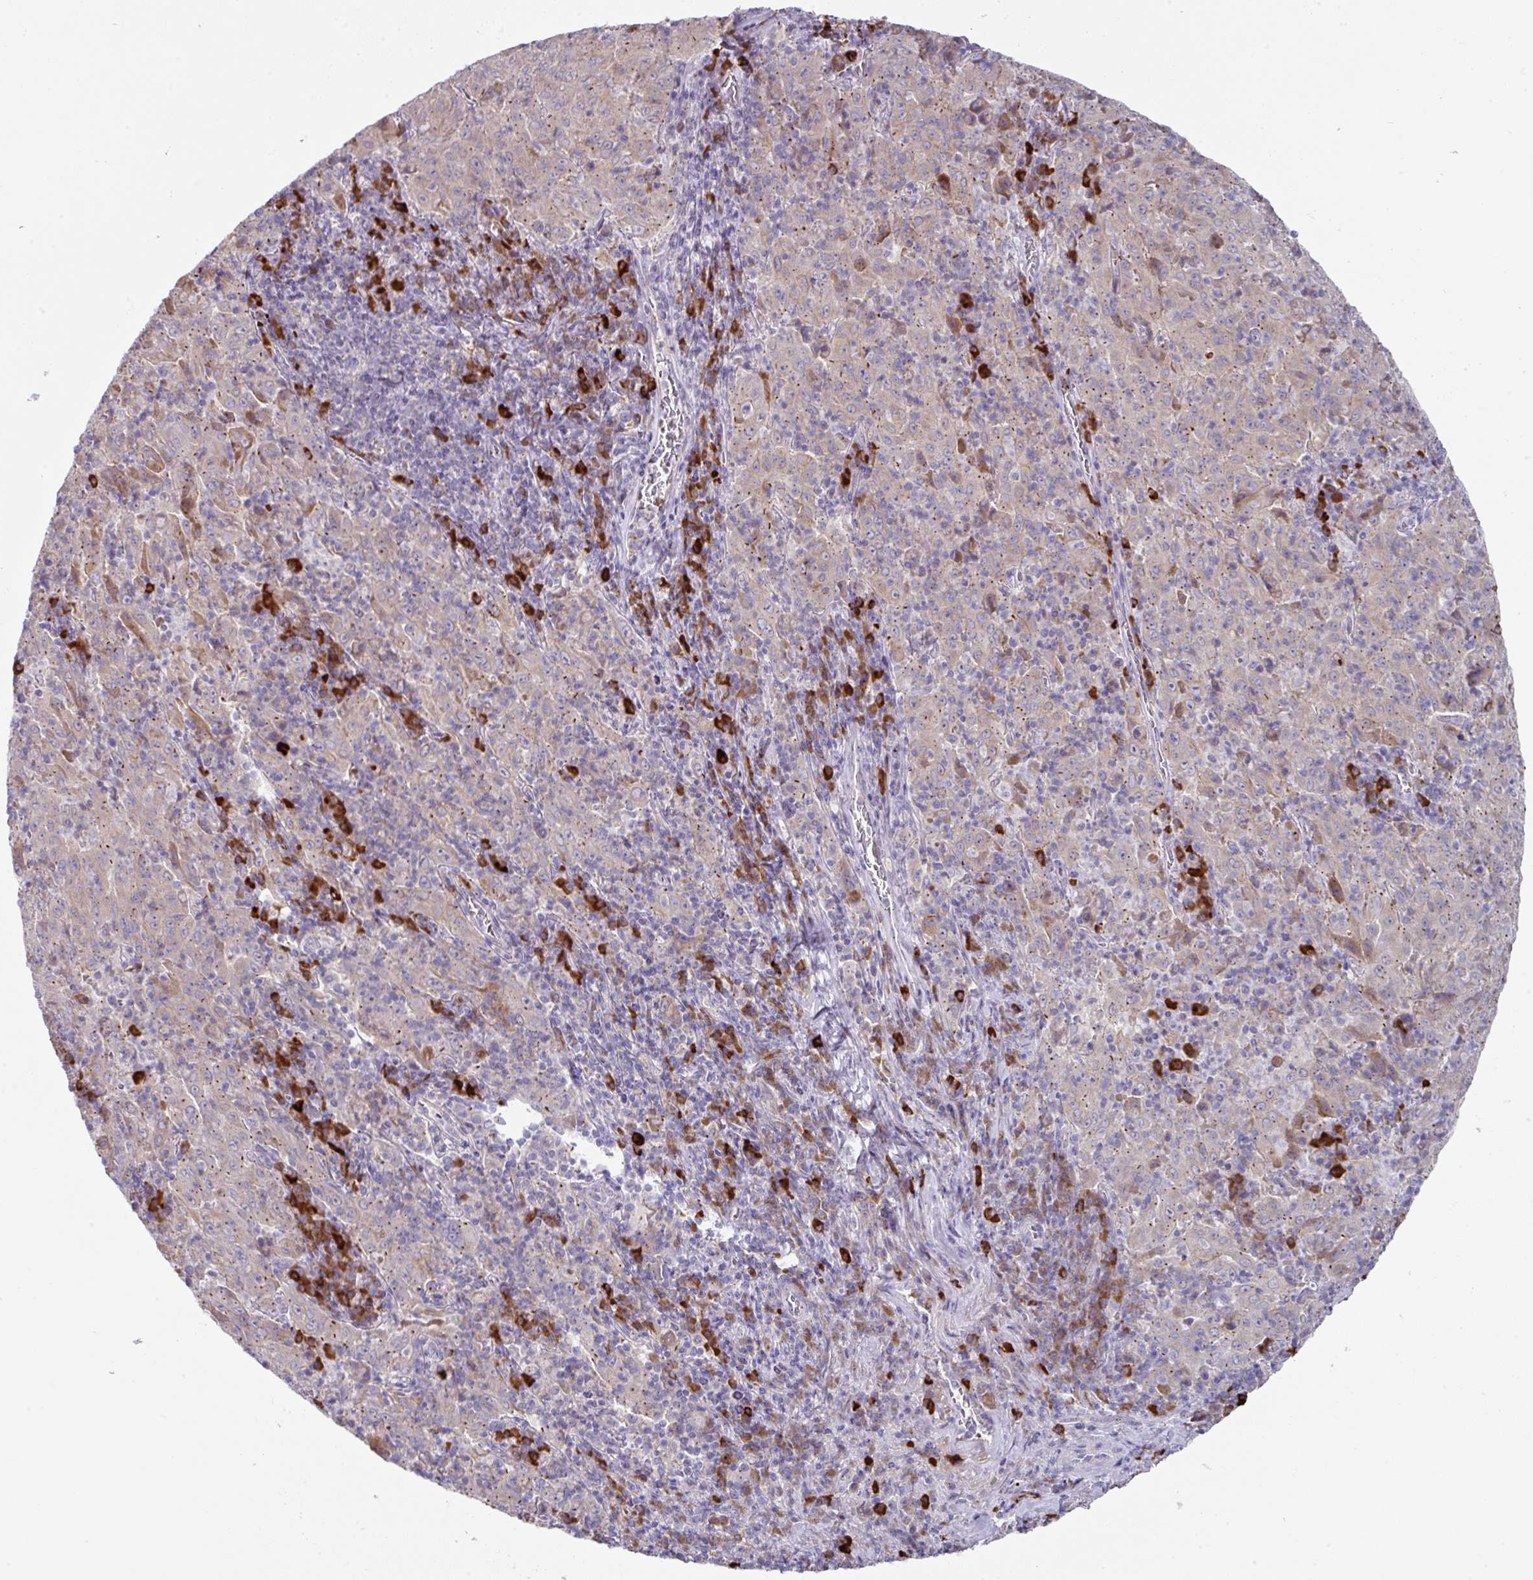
{"staining": {"intensity": "weak", "quantity": "25%-75%", "location": "cytoplasmic/membranous"}, "tissue": "pancreatic cancer", "cell_type": "Tumor cells", "image_type": "cancer", "snomed": [{"axis": "morphology", "description": "Adenocarcinoma, NOS"}, {"axis": "topography", "description": "Pancreas"}], "caption": "Tumor cells display low levels of weak cytoplasmic/membranous staining in approximately 25%-75% of cells in pancreatic cancer (adenocarcinoma).", "gene": "IL4R", "patient": {"sex": "male", "age": 63}}